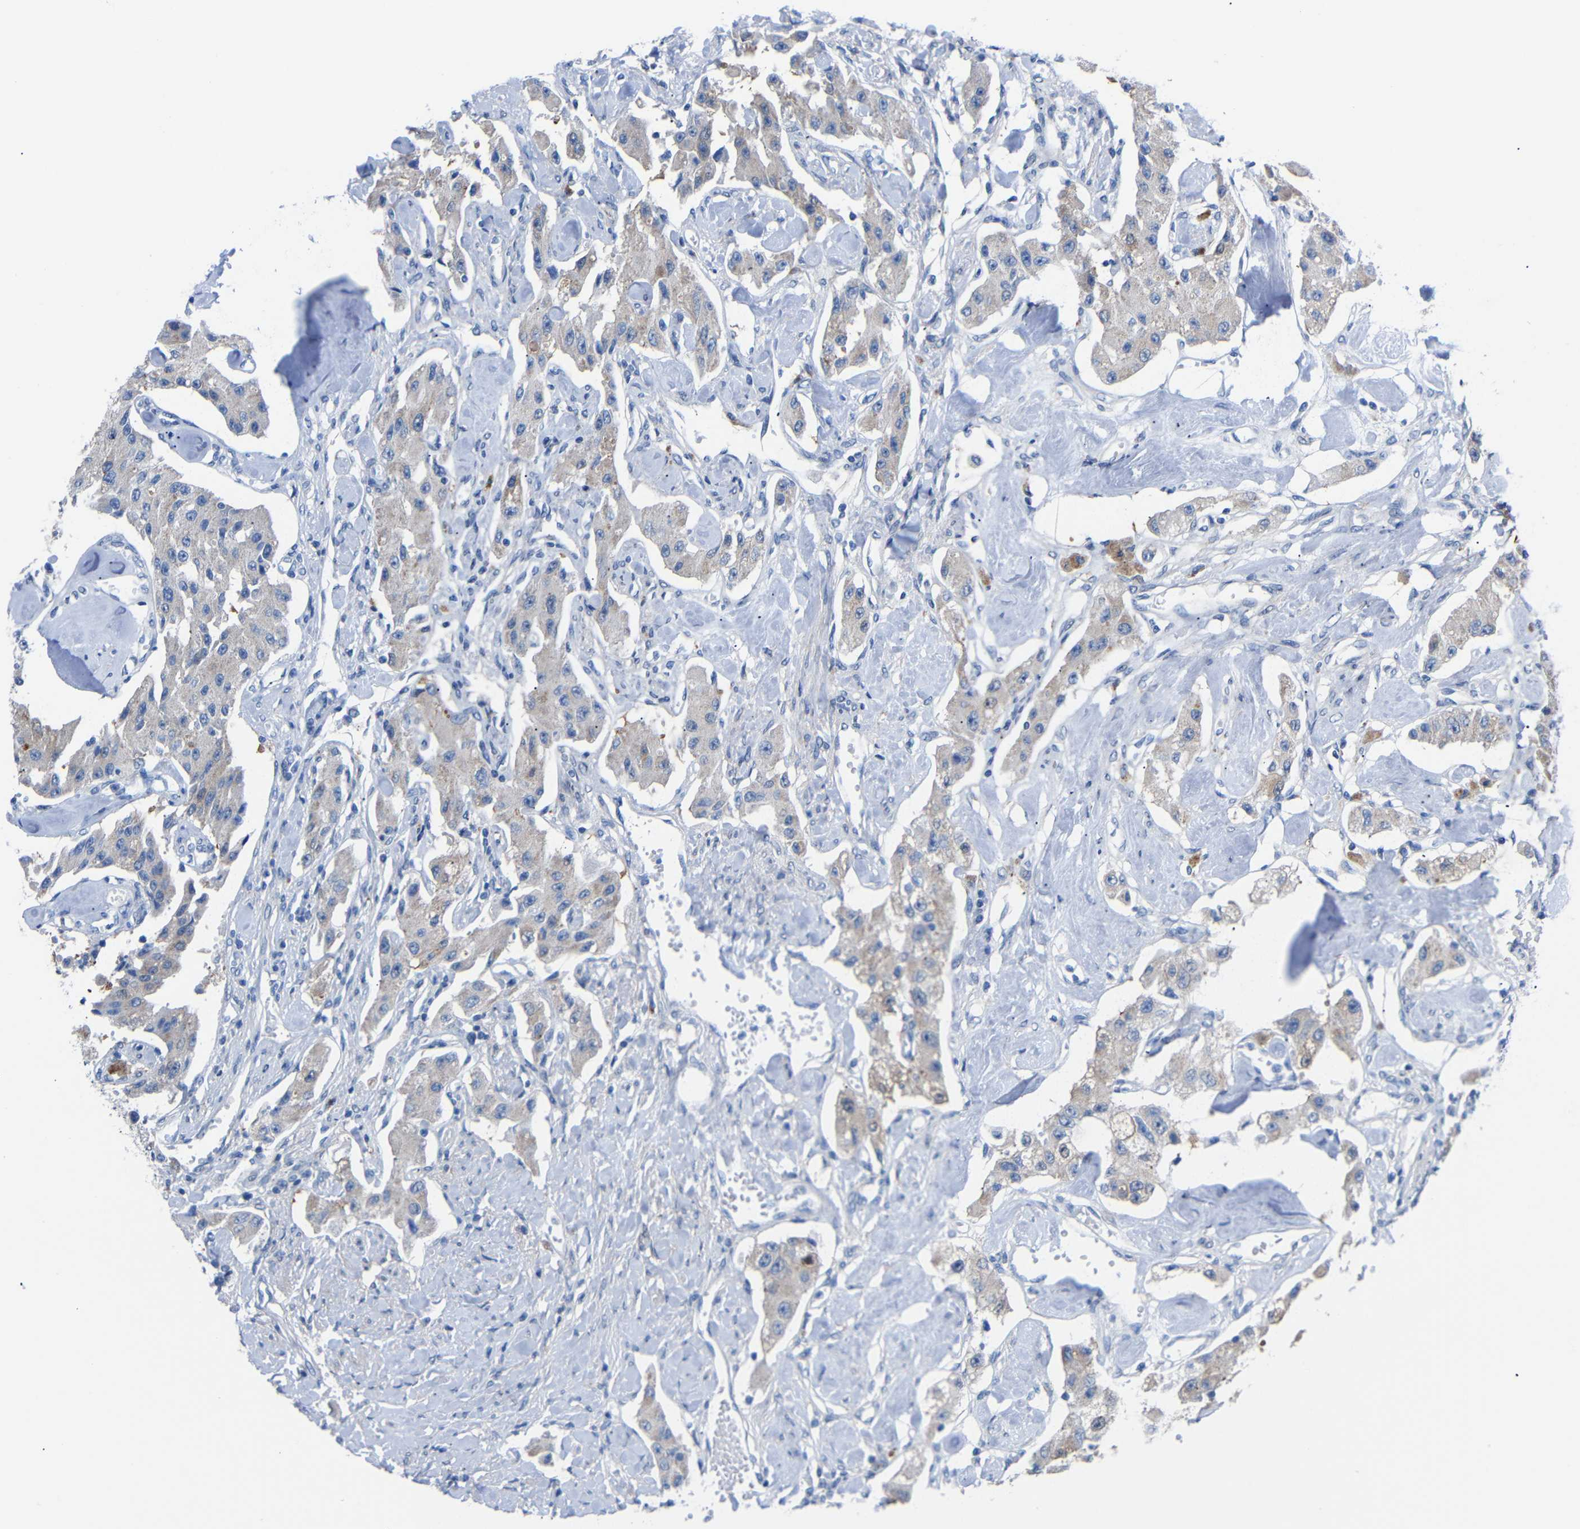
{"staining": {"intensity": "weak", "quantity": "25%-75%", "location": "cytoplasmic/membranous"}, "tissue": "carcinoid", "cell_type": "Tumor cells", "image_type": "cancer", "snomed": [{"axis": "morphology", "description": "Carcinoid, malignant, NOS"}, {"axis": "topography", "description": "Pancreas"}], "caption": "Immunohistochemistry (IHC) (DAB (3,3'-diaminobenzidine)) staining of malignant carcinoid shows weak cytoplasmic/membranous protein expression in about 25%-75% of tumor cells.", "gene": "PEBP1", "patient": {"sex": "male", "age": 41}}